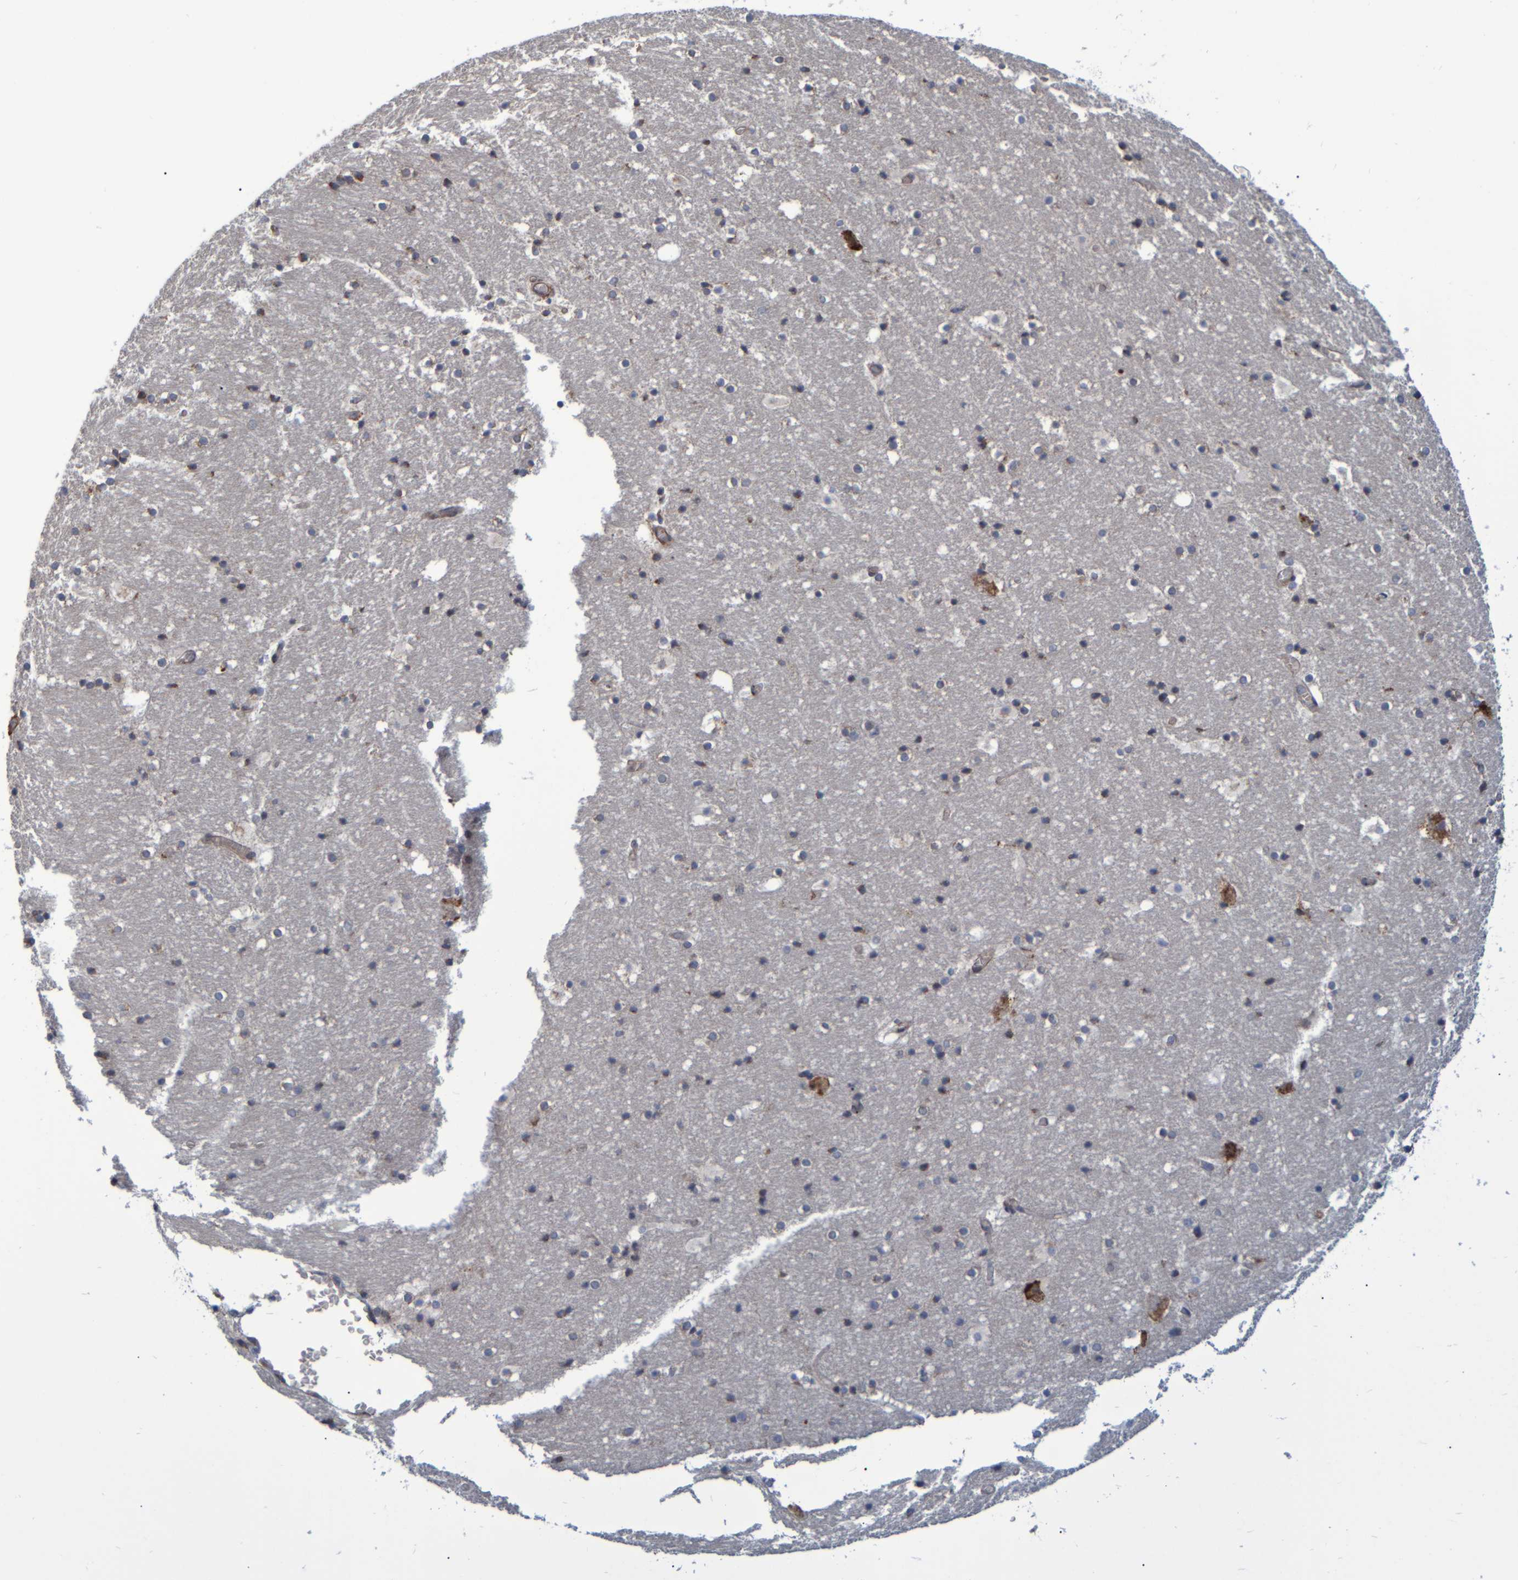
{"staining": {"intensity": "strong", "quantity": "<25%", "location": "cytoplasmic/membranous"}, "tissue": "hippocampus", "cell_type": "Glial cells", "image_type": "normal", "snomed": [{"axis": "morphology", "description": "Normal tissue, NOS"}, {"axis": "topography", "description": "Hippocampus"}], "caption": "Glial cells display medium levels of strong cytoplasmic/membranous staining in approximately <25% of cells in unremarkable hippocampus.", "gene": "SPAG5", "patient": {"sex": "male", "age": 45}}